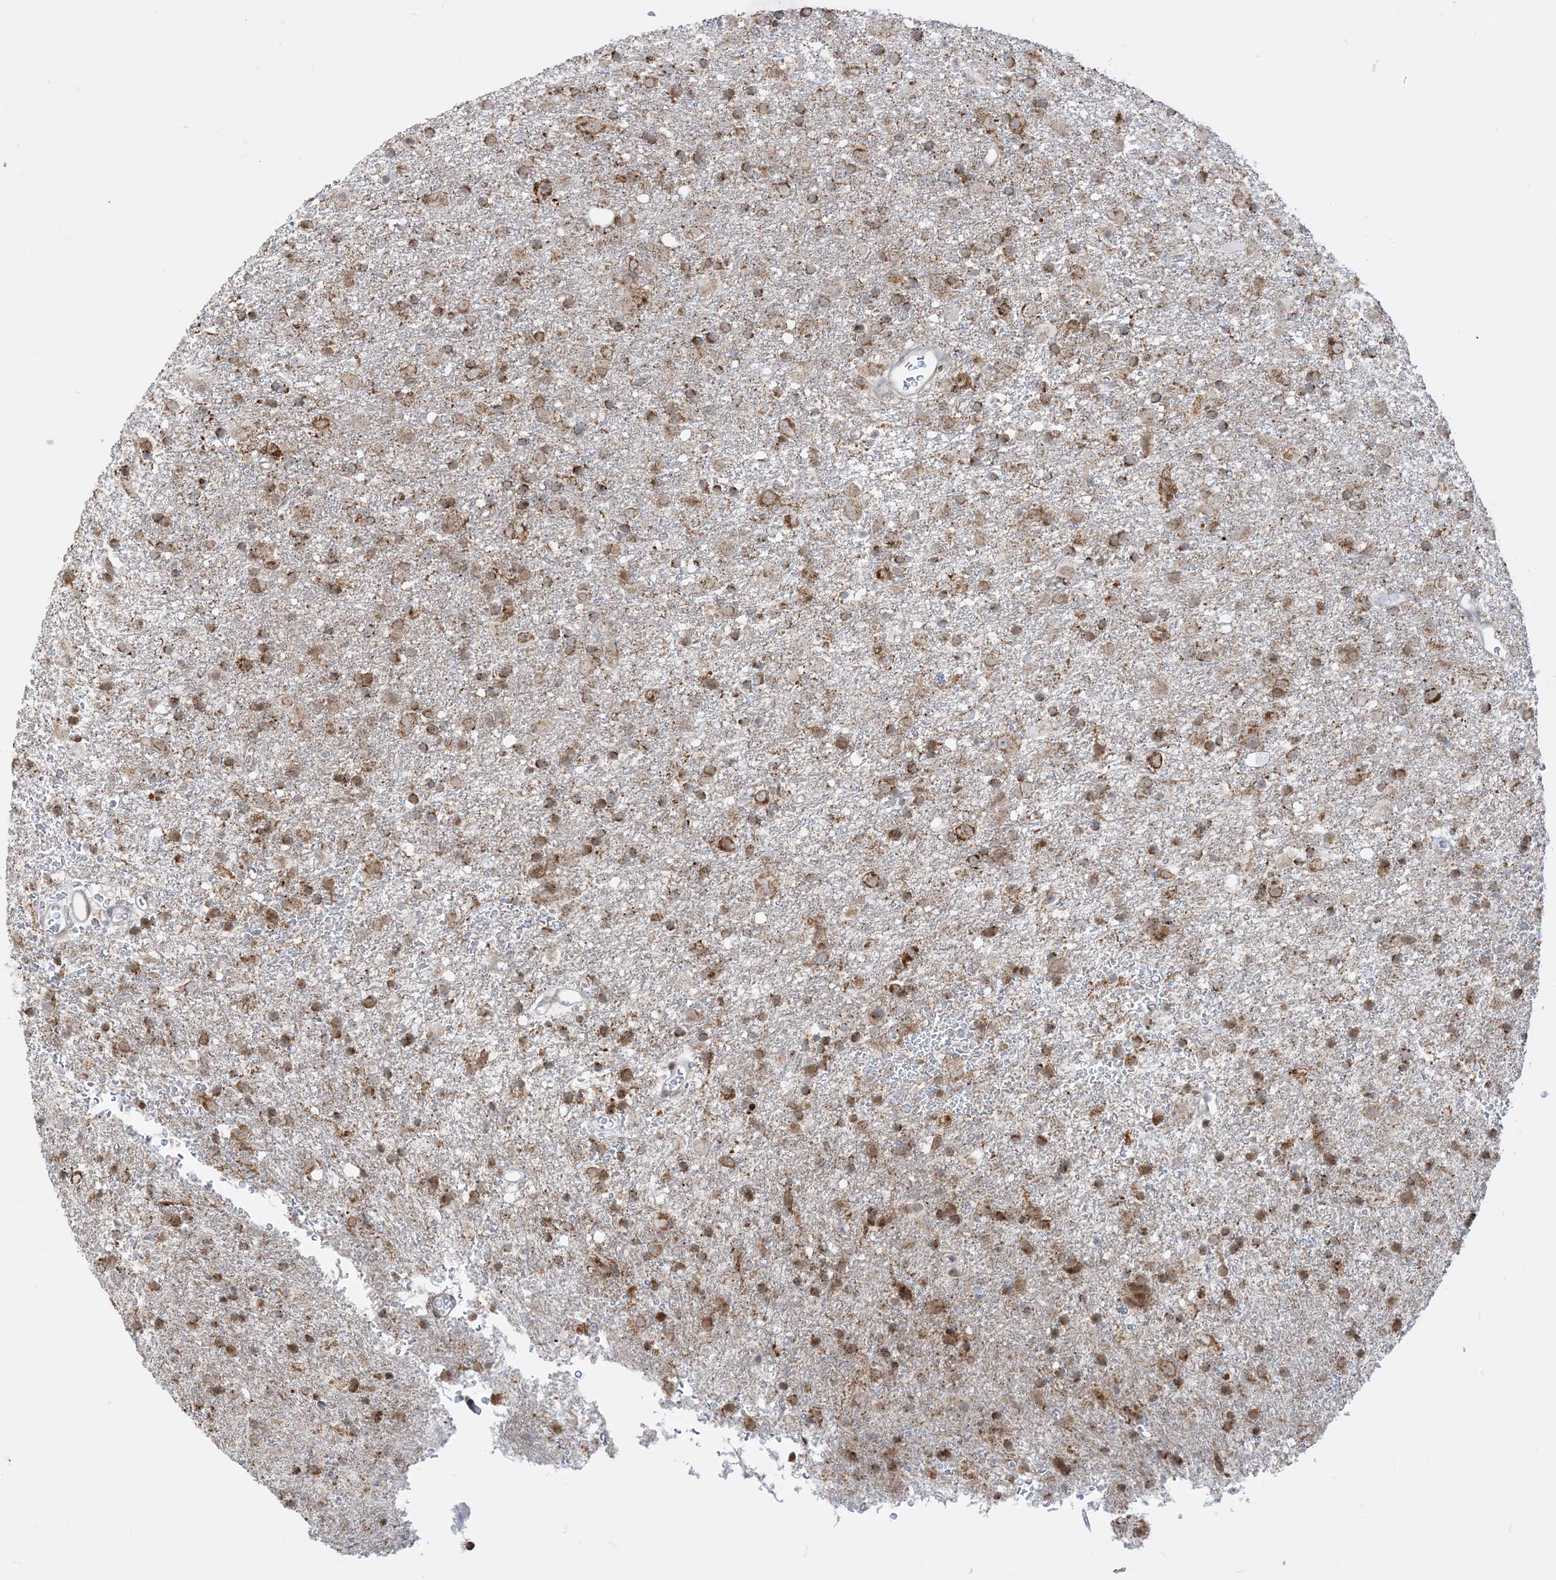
{"staining": {"intensity": "moderate", "quantity": ">75%", "location": "cytoplasmic/membranous"}, "tissue": "glioma", "cell_type": "Tumor cells", "image_type": "cancer", "snomed": [{"axis": "morphology", "description": "Glioma, malignant, Low grade"}, {"axis": "topography", "description": "Brain"}], "caption": "Immunohistochemistry histopathology image of neoplastic tissue: malignant glioma (low-grade) stained using IHC reveals medium levels of moderate protein expression localized specifically in the cytoplasmic/membranous of tumor cells, appearing as a cytoplasmic/membranous brown color.", "gene": "KANSL3", "patient": {"sex": "male", "age": 65}}